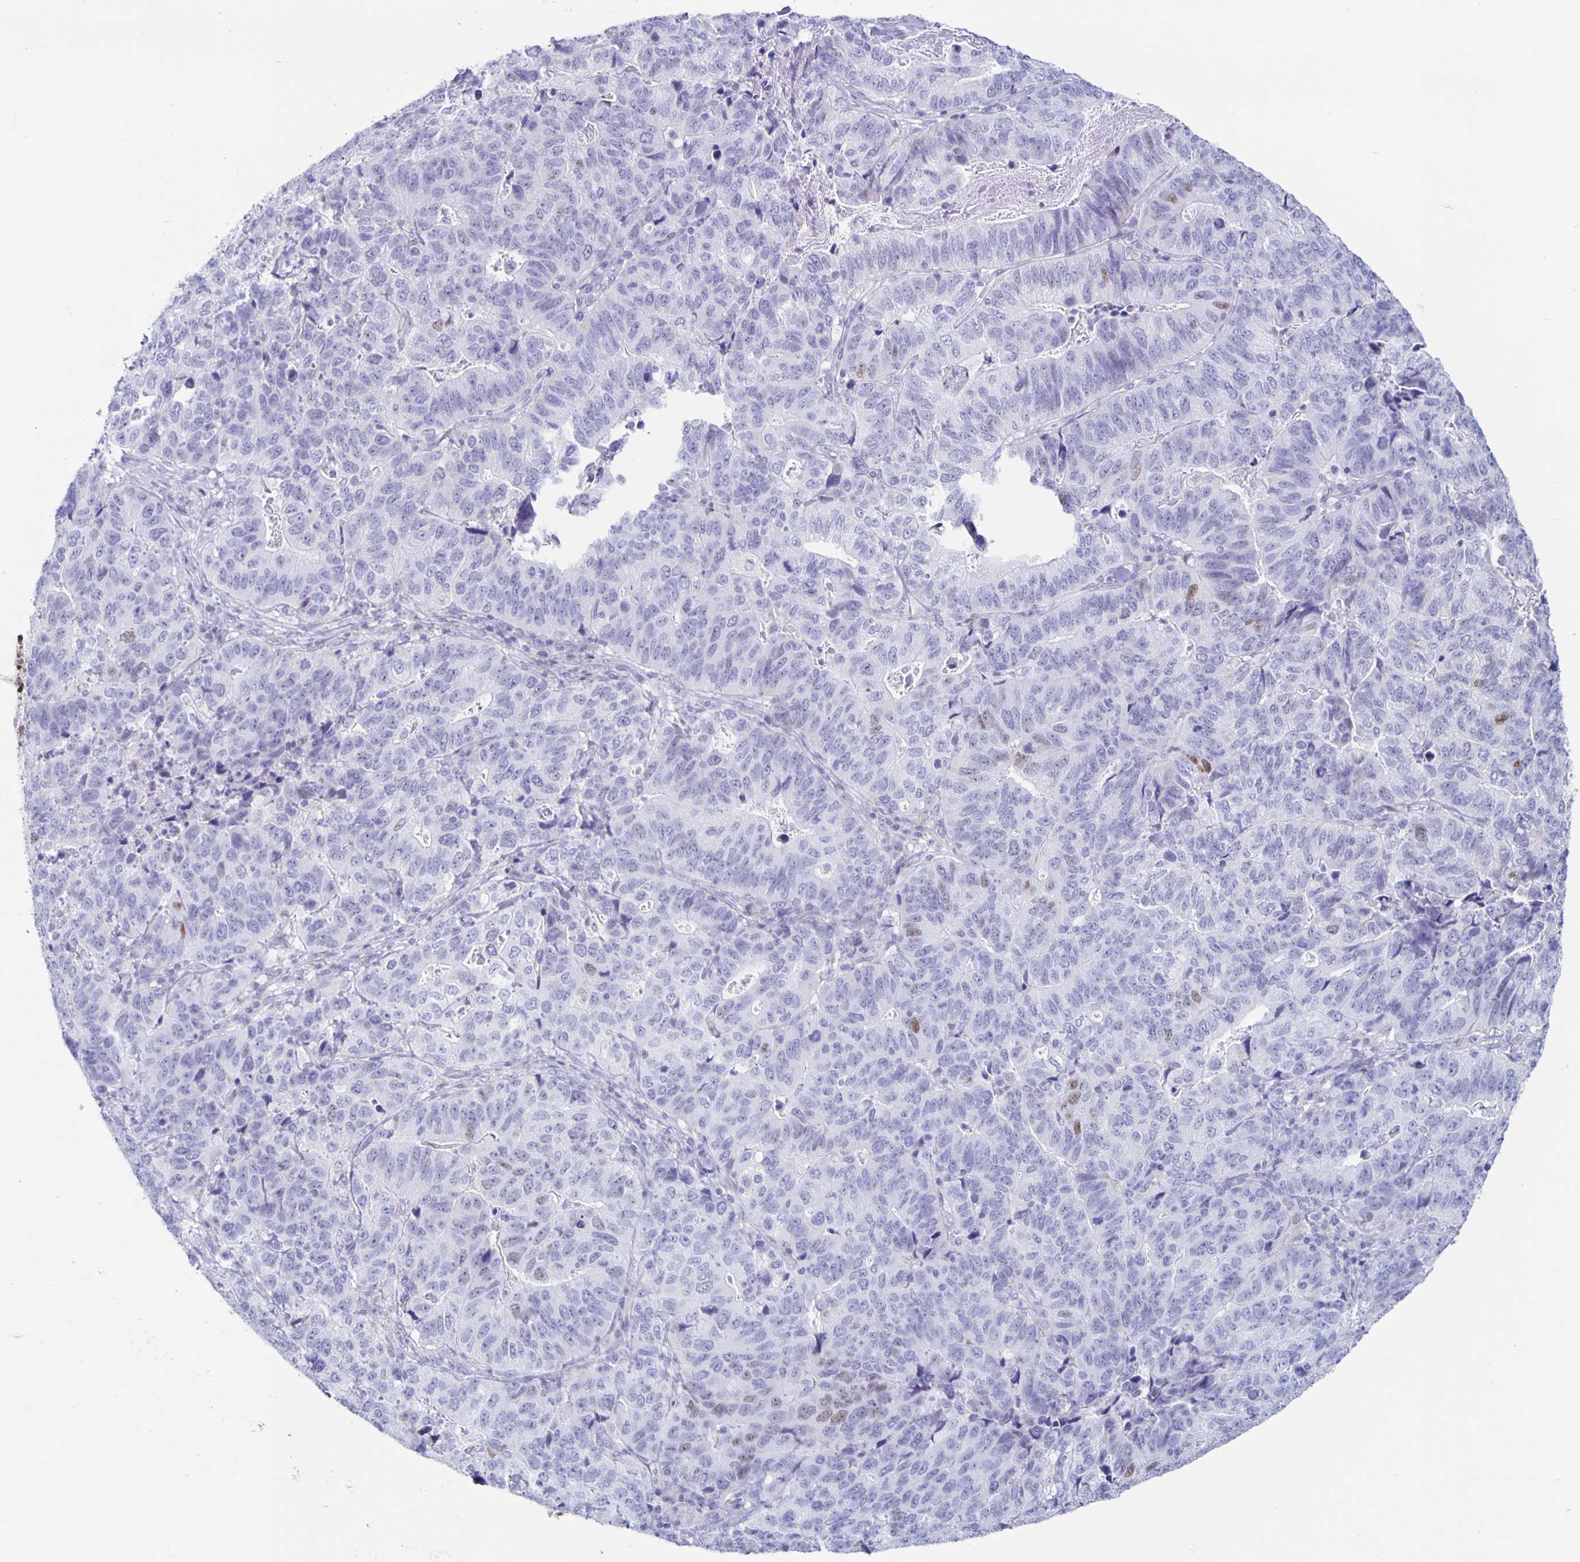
{"staining": {"intensity": "moderate", "quantity": "25%-75%", "location": "nuclear"}, "tissue": "stomach cancer", "cell_type": "Tumor cells", "image_type": "cancer", "snomed": [{"axis": "morphology", "description": "Adenocarcinoma, NOS"}, {"axis": "topography", "description": "Stomach, upper"}], "caption": "Immunohistochemistry (DAB (3,3'-diaminobenzidine)) staining of stomach cancer shows moderate nuclear protein staining in approximately 25%-75% of tumor cells.", "gene": "CT45A5", "patient": {"sex": "female", "age": 67}}